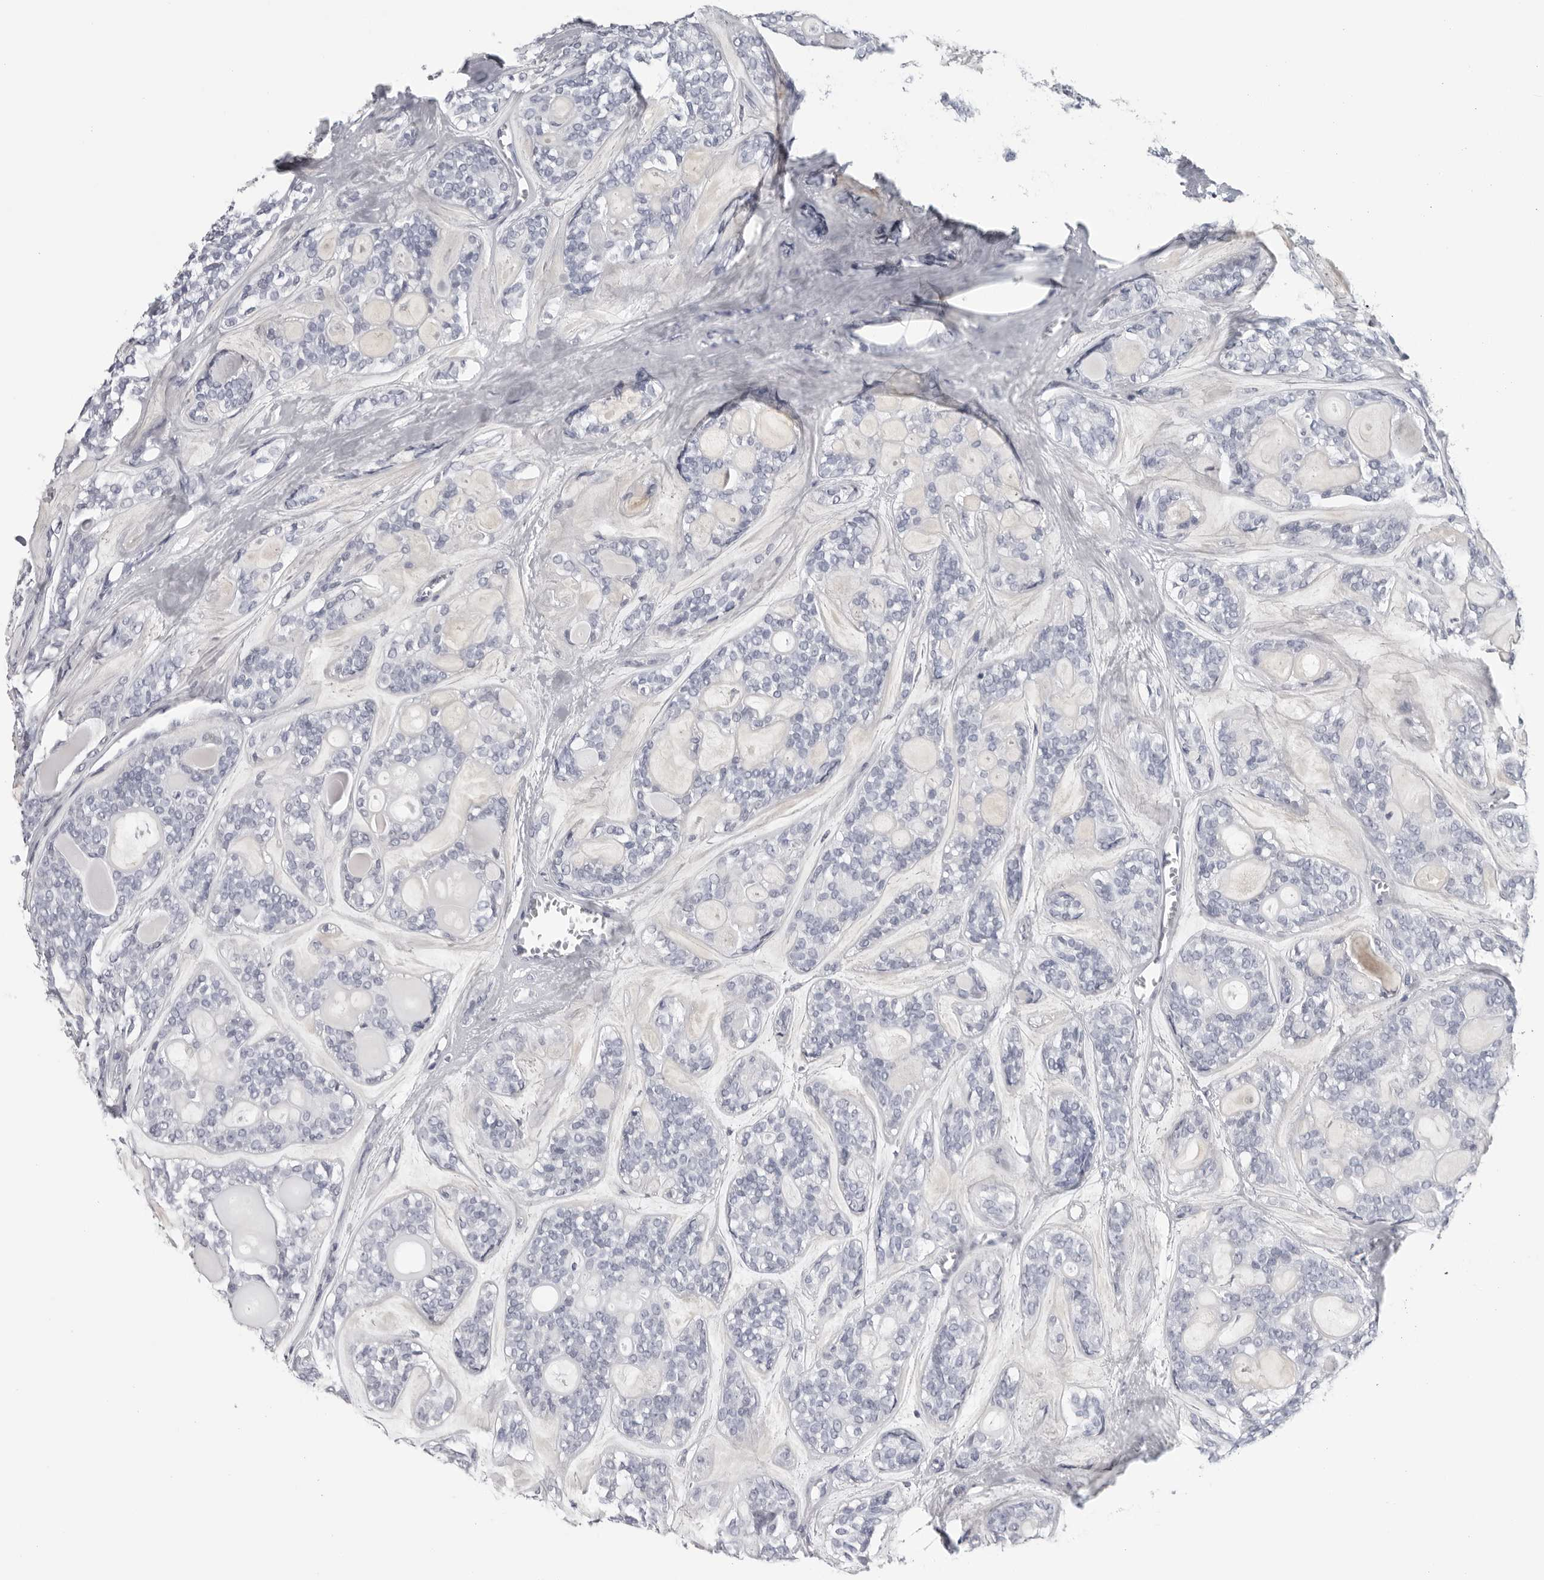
{"staining": {"intensity": "negative", "quantity": "none", "location": "none"}, "tissue": "head and neck cancer", "cell_type": "Tumor cells", "image_type": "cancer", "snomed": [{"axis": "morphology", "description": "Adenocarcinoma, NOS"}, {"axis": "topography", "description": "Head-Neck"}], "caption": "Human head and neck adenocarcinoma stained for a protein using IHC demonstrates no positivity in tumor cells.", "gene": "ZNF502", "patient": {"sex": "male", "age": 66}}